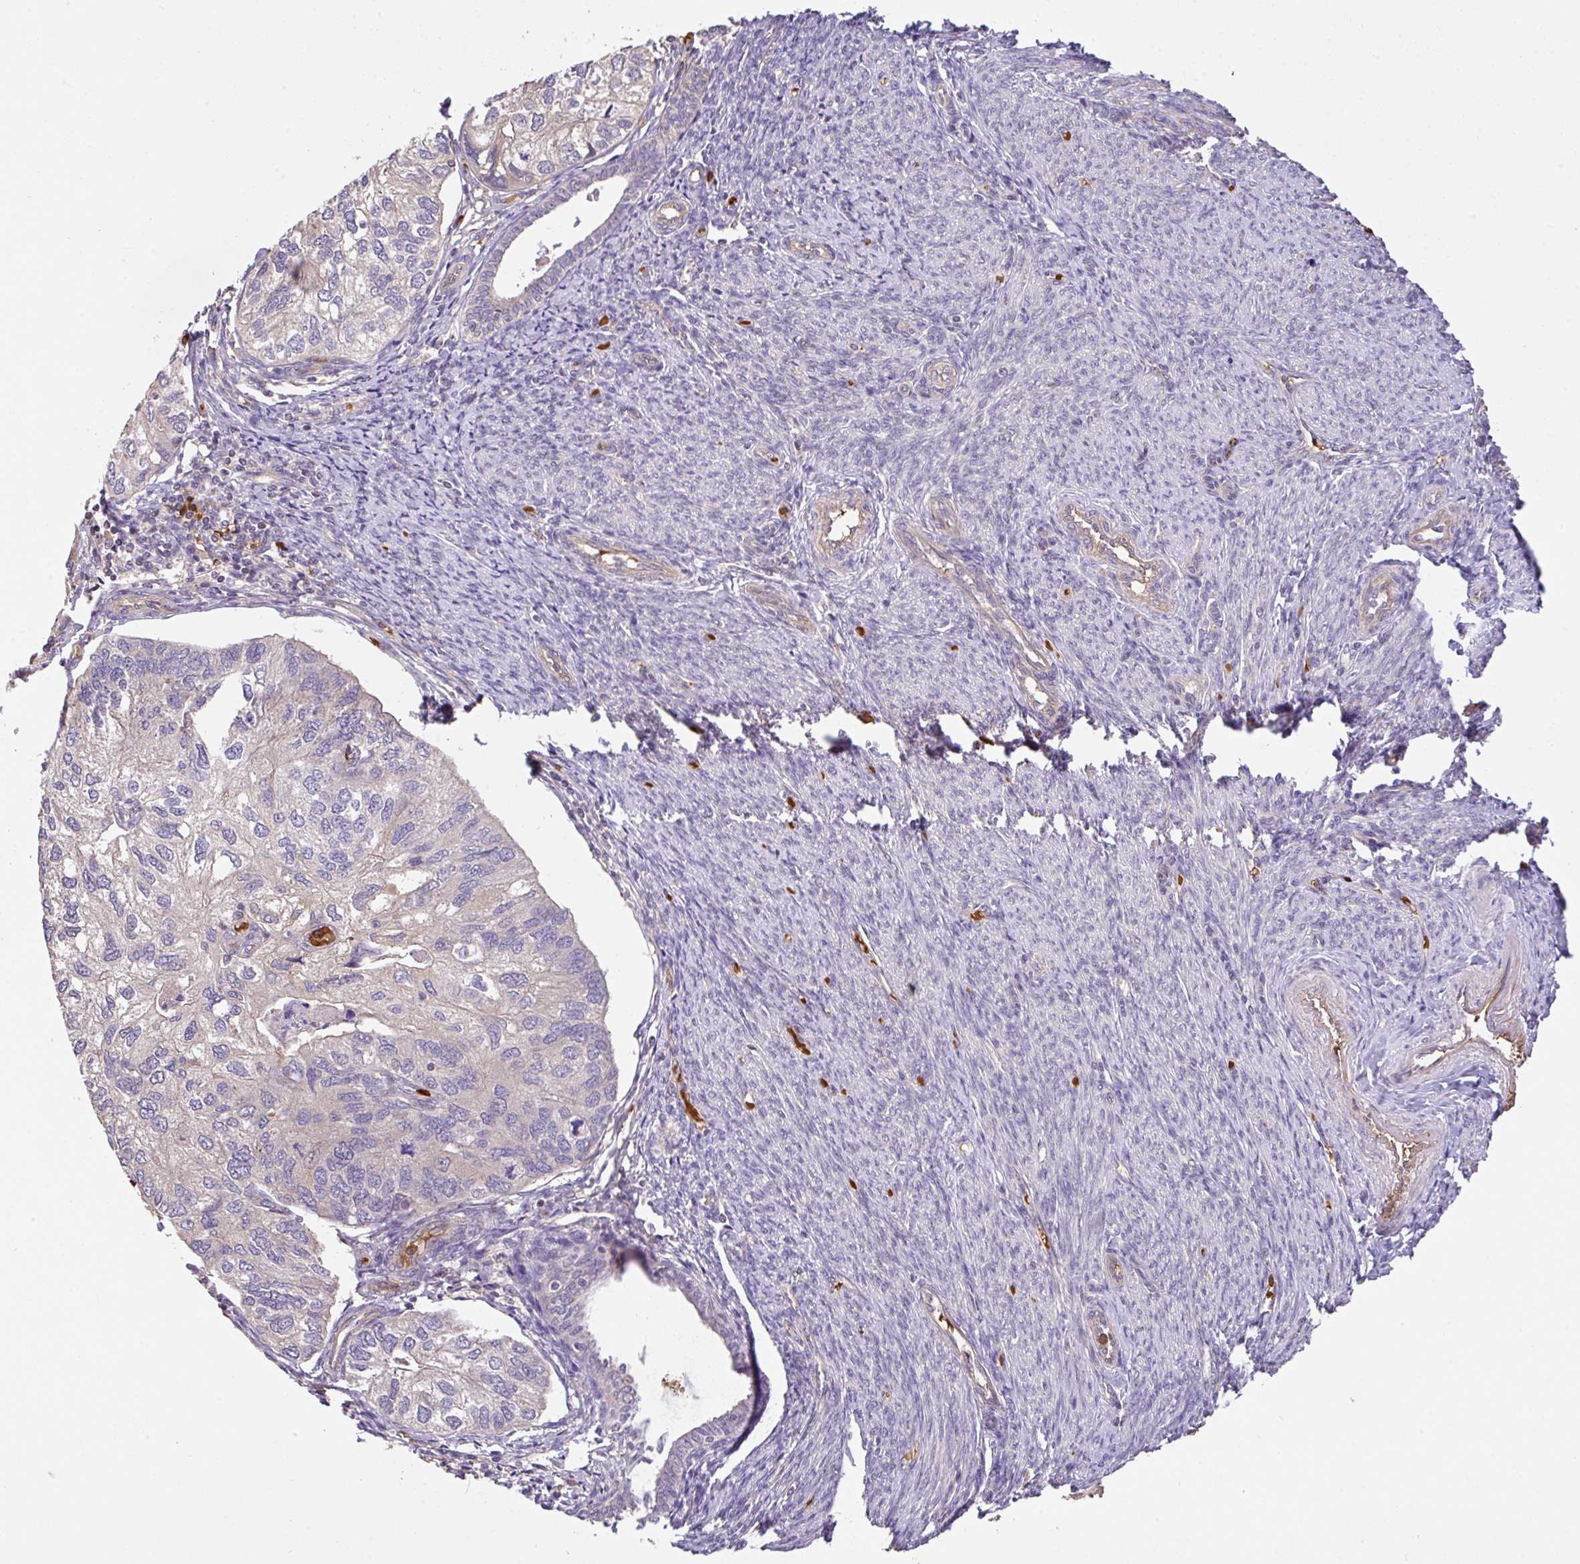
{"staining": {"intensity": "negative", "quantity": "none", "location": "none"}, "tissue": "endometrial cancer", "cell_type": "Tumor cells", "image_type": "cancer", "snomed": [{"axis": "morphology", "description": "Carcinoma, NOS"}, {"axis": "topography", "description": "Uterus"}], "caption": "Tumor cells are negative for protein expression in human carcinoma (endometrial).", "gene": "C1QTNF9B", "patient": {"sex": "female", "age": 76}}